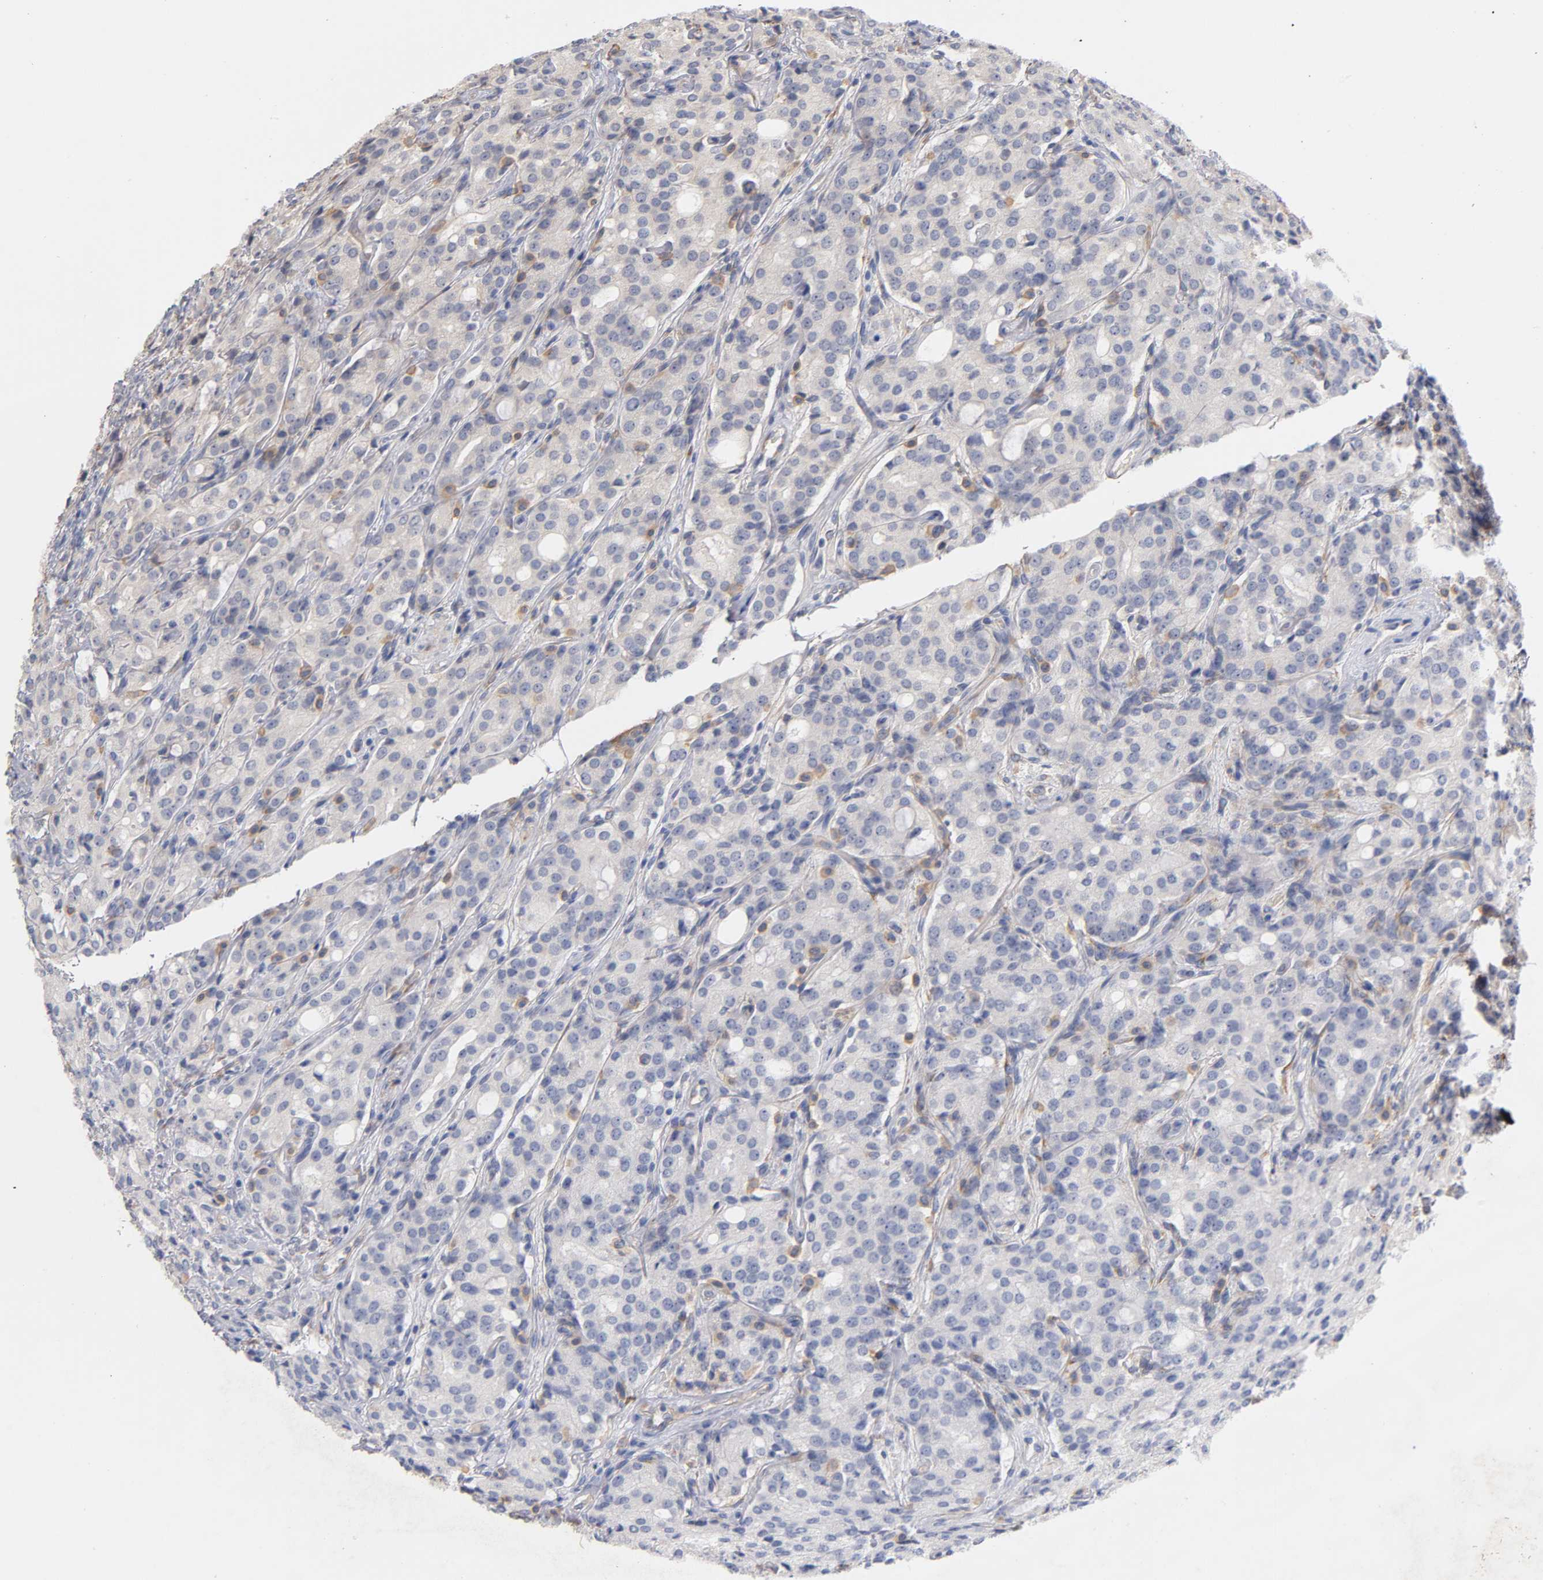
{"staining": {"intensity": "negative", "quantity": "none", "location": "none"}, "tissue": "prostate cancer", "cell_type": "Tumor cells", "image_type": "cancer", "snomed": [{"axis": "morphology", "description": "Adenocarcinoma, High grade"}, {"axis": "topography", "description": "Prostate"}], "caption": "Immunohistochemical staining of prostate cancer shows no significant expression in tumor cells.", "gene": "LAMB1", "patient": {"sex": "male", "age": 72}}